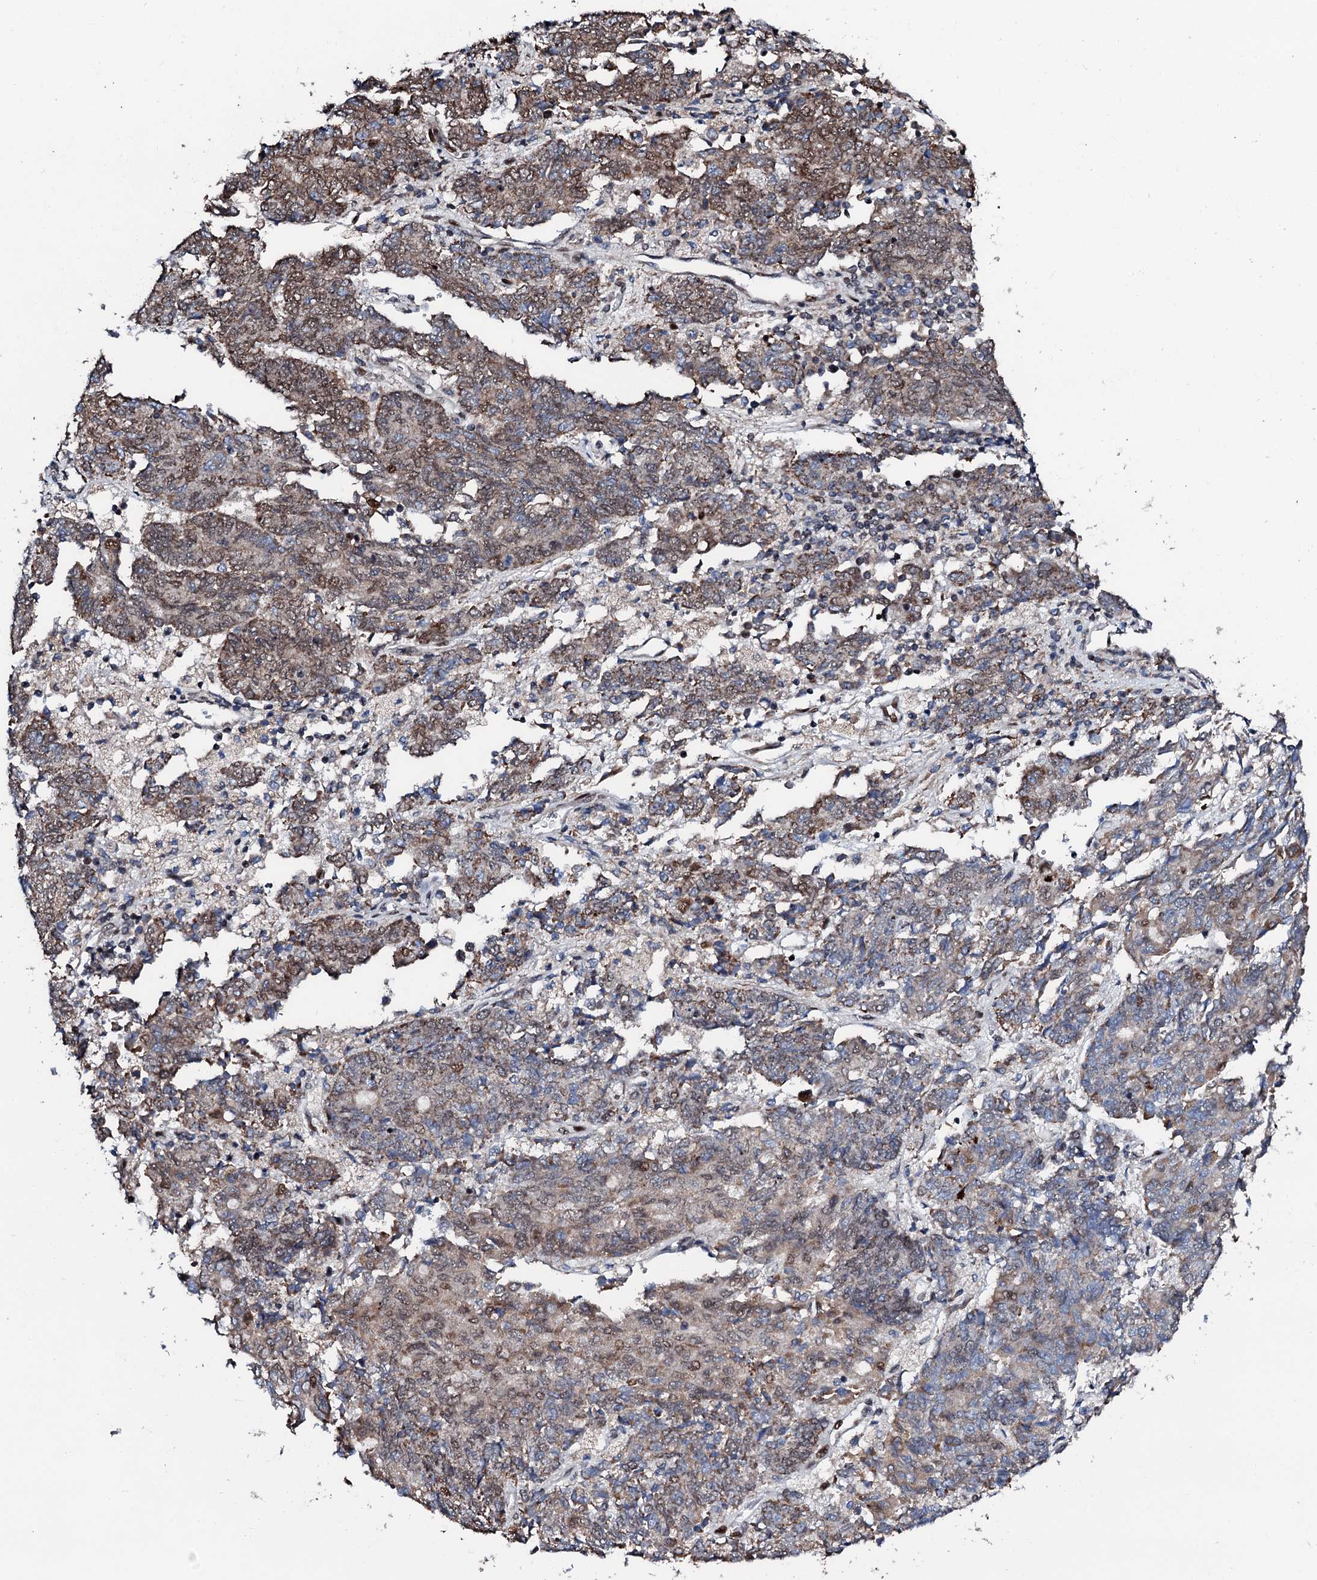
{"staining": {"intensity": "moderate", "quantity": "25%-75%", "location": "cytoplasmic/membranous,nuclear"}, "tissue": "endometrial cancer", "cell_type": "Tumor cells", "image_type": "cancer", "snomed": [{"axis": "morphology", "description": "Adenocarcinoma, NOS"}, {"axis": "topography", "description": "Endometrium"}], "caption": "This micrograph demonstrates immunohistochemistry (IHC) staining of endometrial cancer, with medium moderate cytoplasmic/membranous and nuclear positivity in about 25%-75% of tumor cells.", "gene": "KIF18A", "patient": {"sex": "female", "age": 80}}